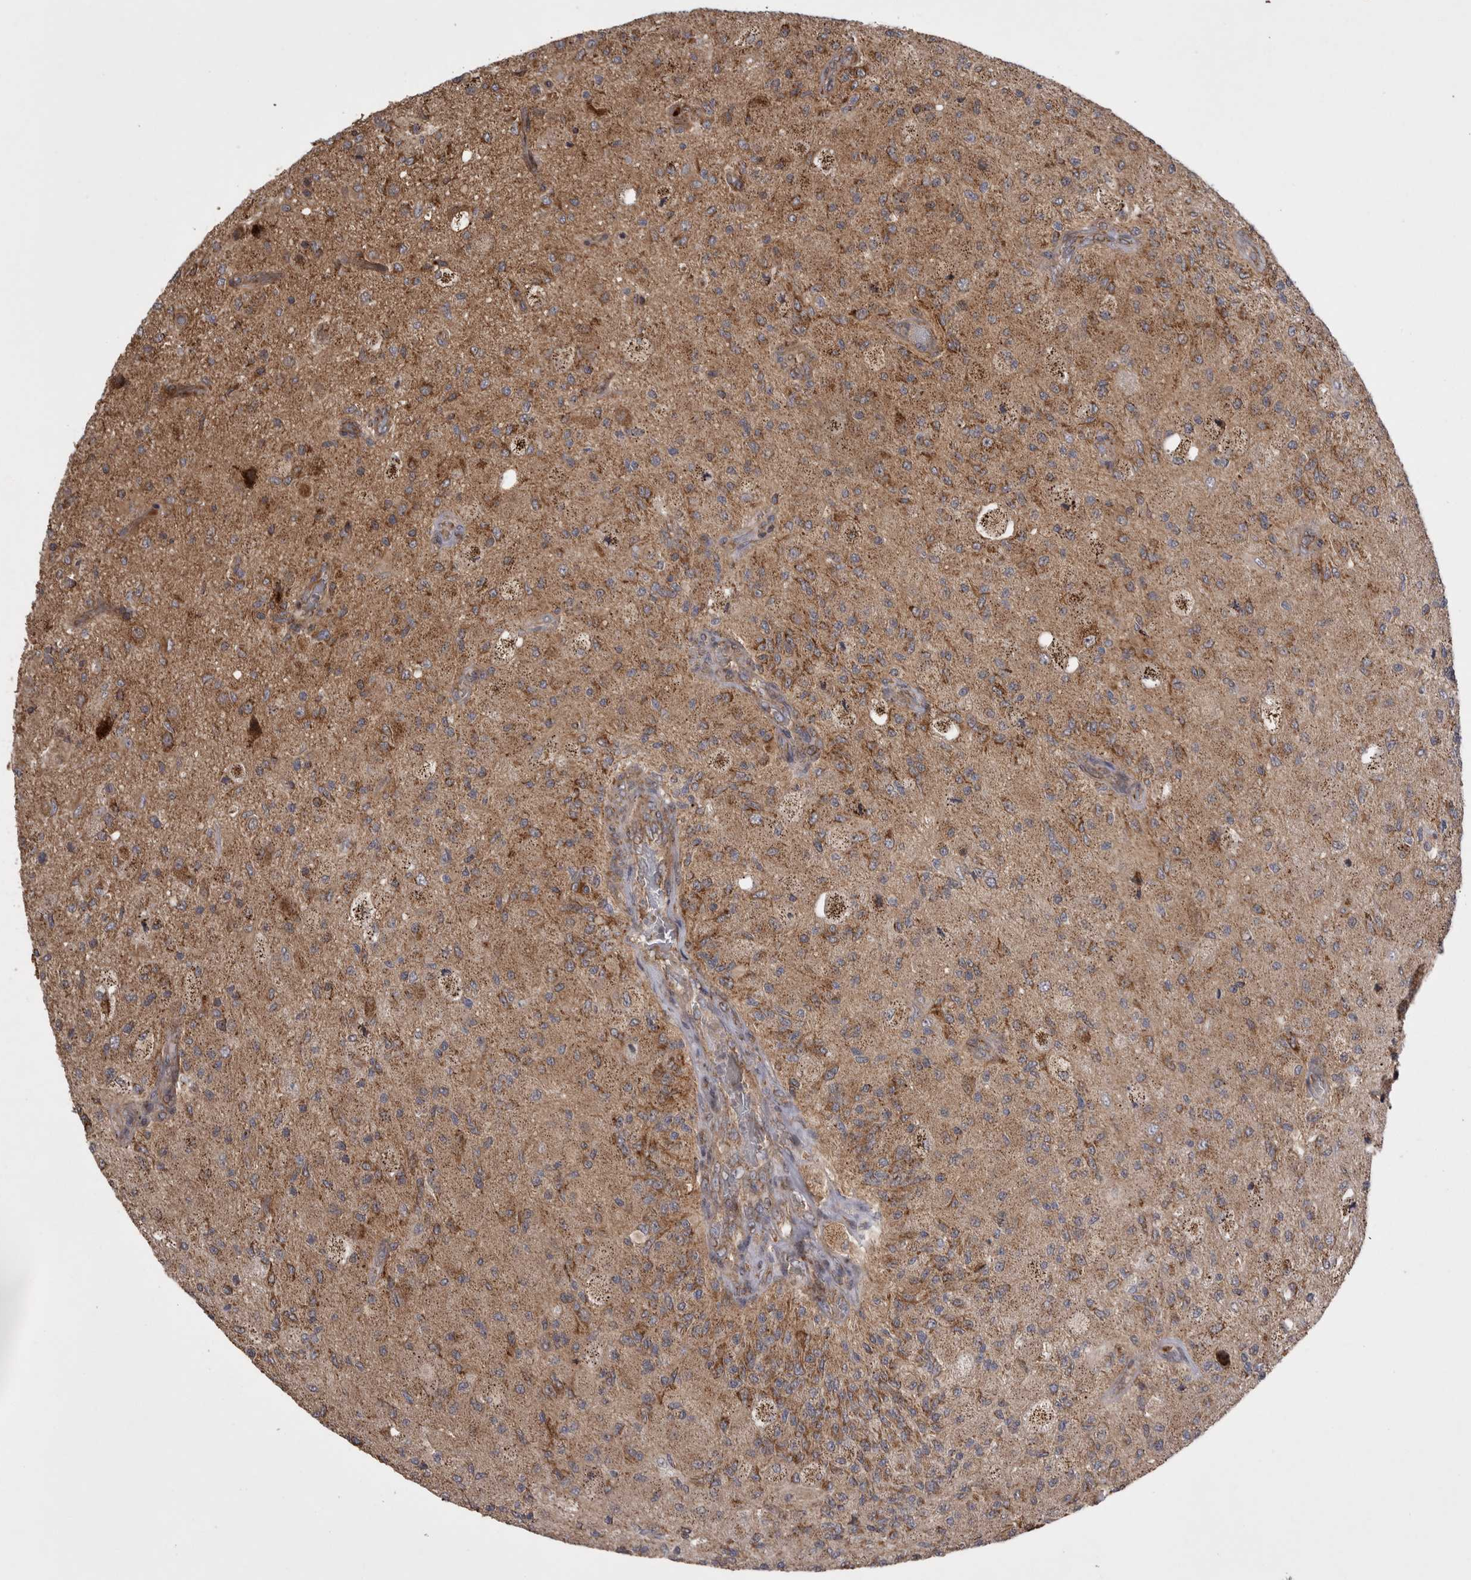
{"staining": {"intensity": "moderate", "quantity": ">75%", "location": "cytoplasmic/membranous"}, "tissue": "glioma", "cell_type": "Tumor cells", "image_type": "cancer", "snomed": [{"axis": "morphology", "description": "Normal tissue, NOS"}, {"axis": "morphology", "description": "Glioma, malignant, High grade"}, {"axis": "topography", "description": "Cerebral cortex"}], "caption": "Glioma tissue shows moderate cytoplasmic/membranous positivity in approximately >75% of tumor cells", "gene": "KYAT3", "patient": {"sex": "male", "age": 77}}